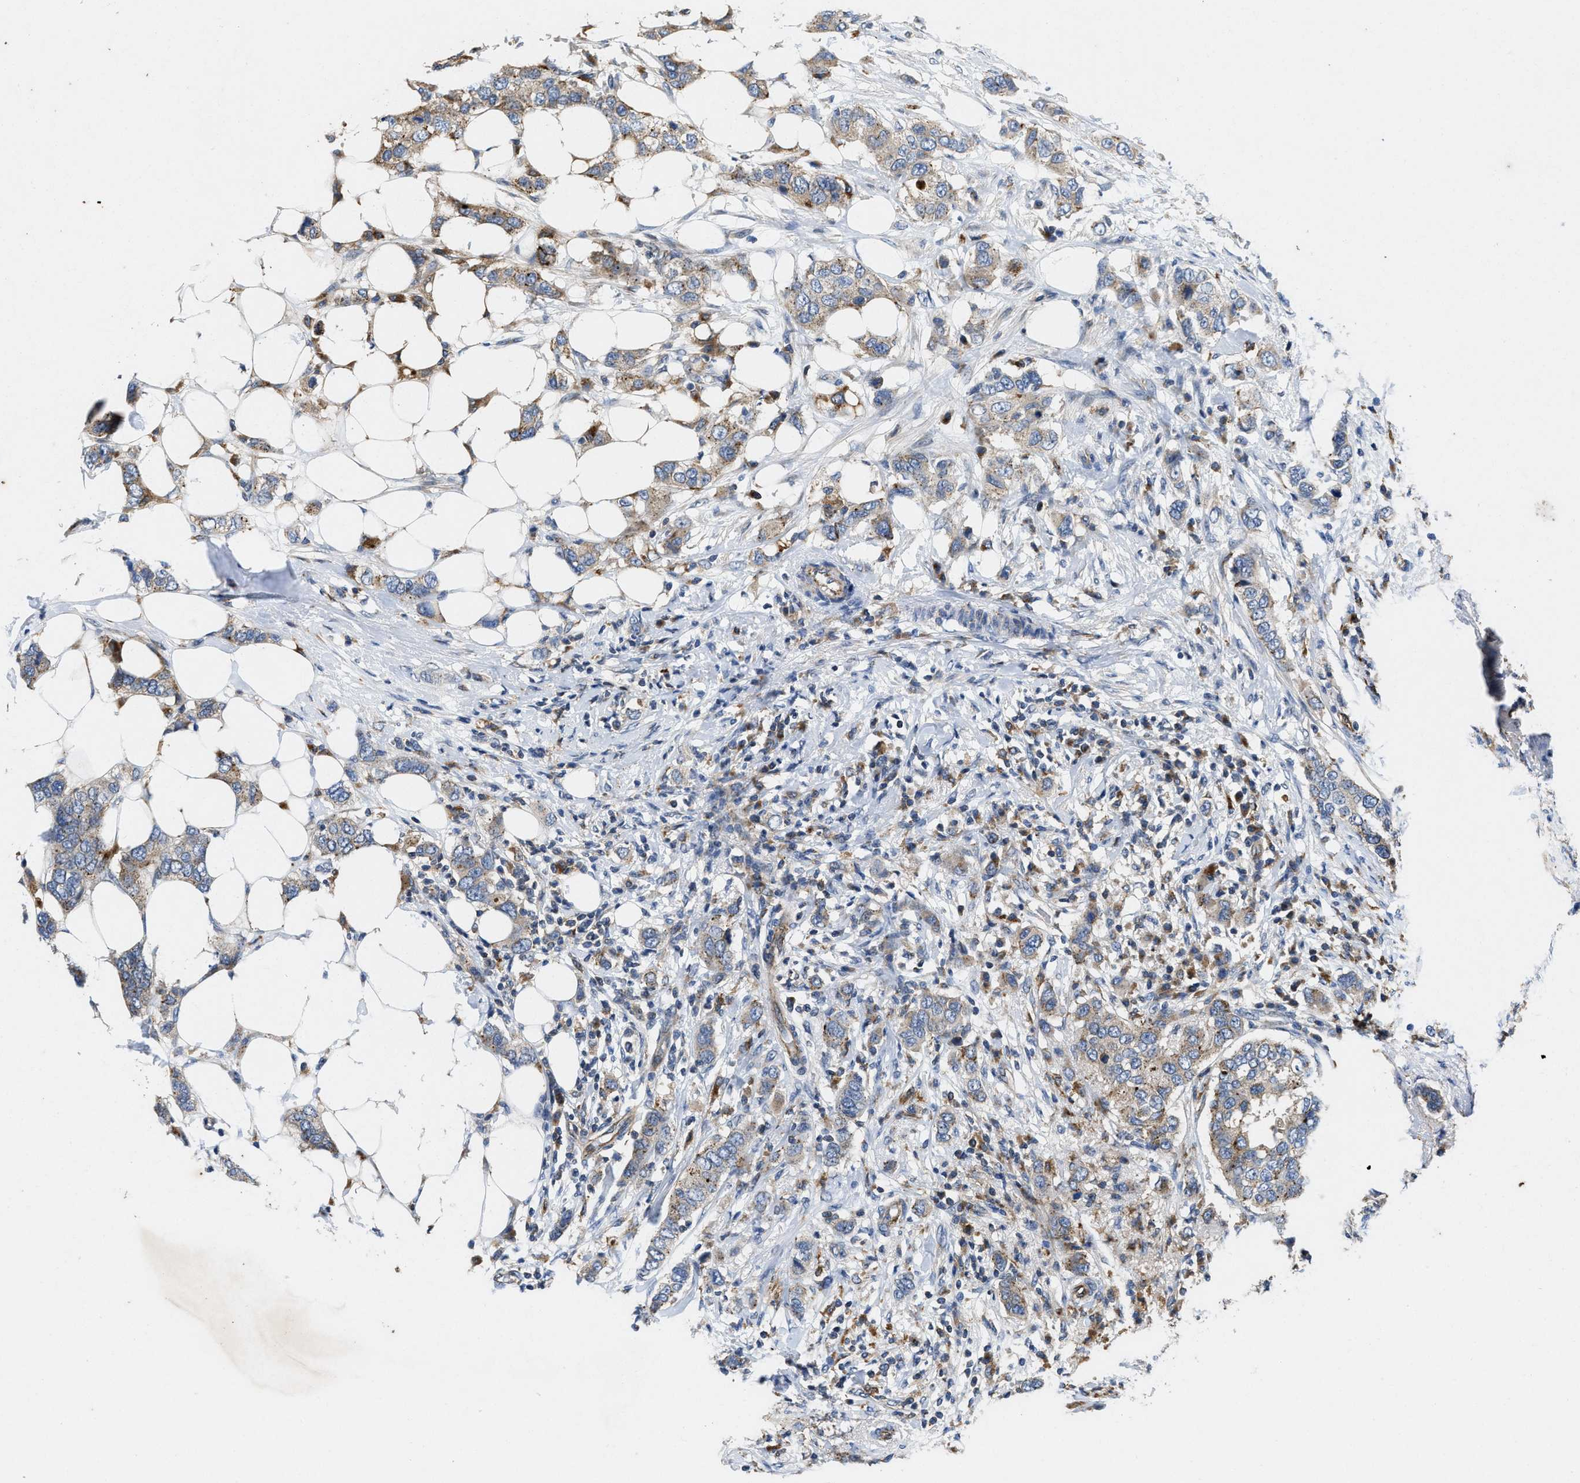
{"staining": {"intensity": "moderate", "quantity": "25%-75%", "location": "cytoplasmic/membranous"}, "tissue": "breast cancer", "cell_type": "Tumor cells", "image_type": "cancer", "snomed": [{"axis": "morphology", "description": "Duct carcinoma"}, {"axis": "topography", "description": "Breast"}], "caption": "IHC (DAB (3,3'-diaminobenzidine)) staining of human infiltrating ductal carcinoma (breast) reveals moderate cytoplasmic/membranous protein expression in about 25%-75% of tumor cells.", "gene": "ENPP4", "patient": {"sex": "female", "age": 50}}